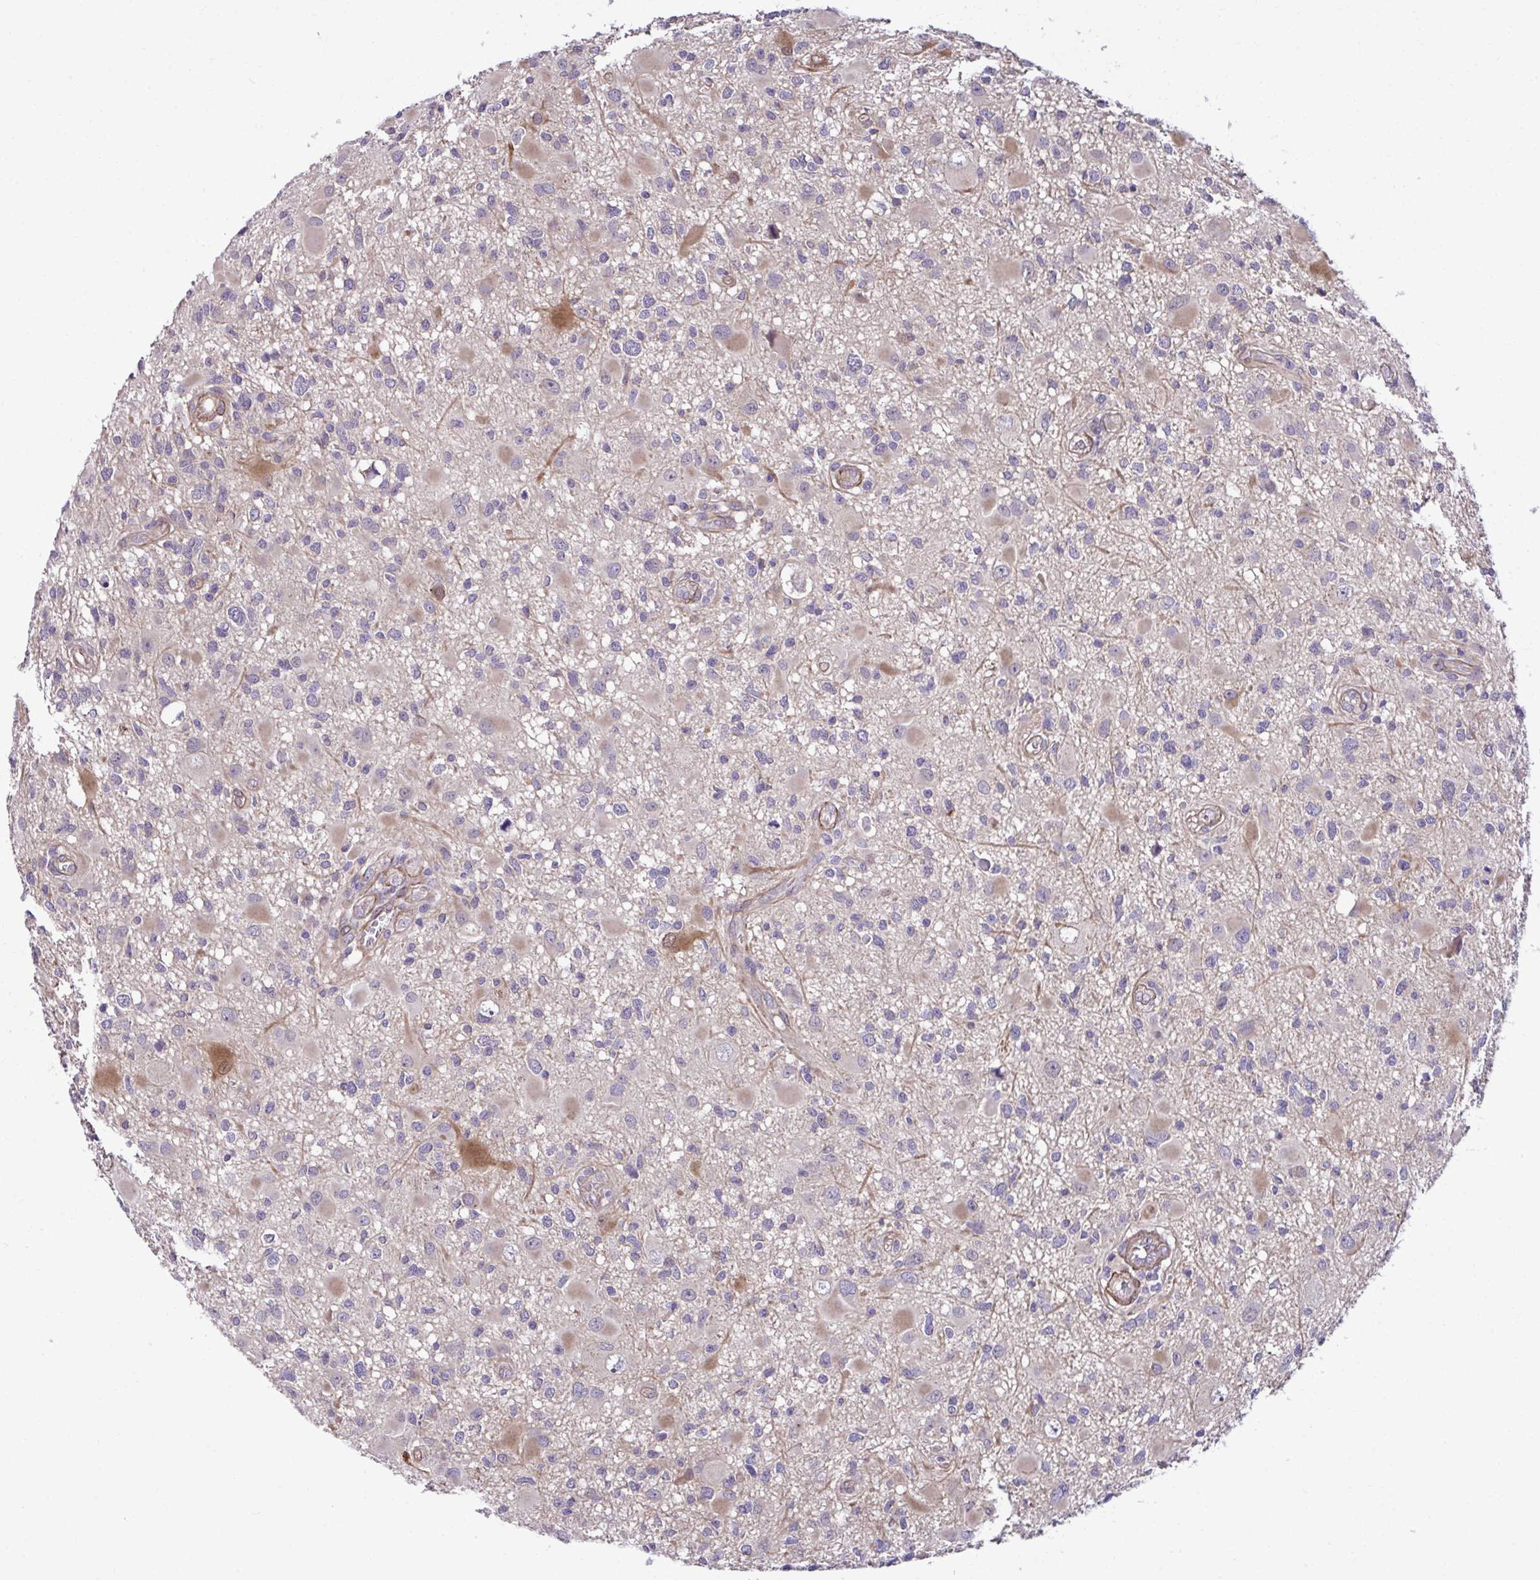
{"staining": {"intensity": "negative", "quantity": "none", "location": "none"}, "tissue": "glioma", "cell_type": "Tumor cells", "image_type": "cancer", "snomed": [{"axis": "morphology", "description": "Glioma, malignant, High grade"}, {"axis": "topography", "description": "Brain"}], "caption": "IHC of glioma shows no positivity in tumor cells.", "gene": "TRIM52", "patient": {"sex": "male", "age": 54}}